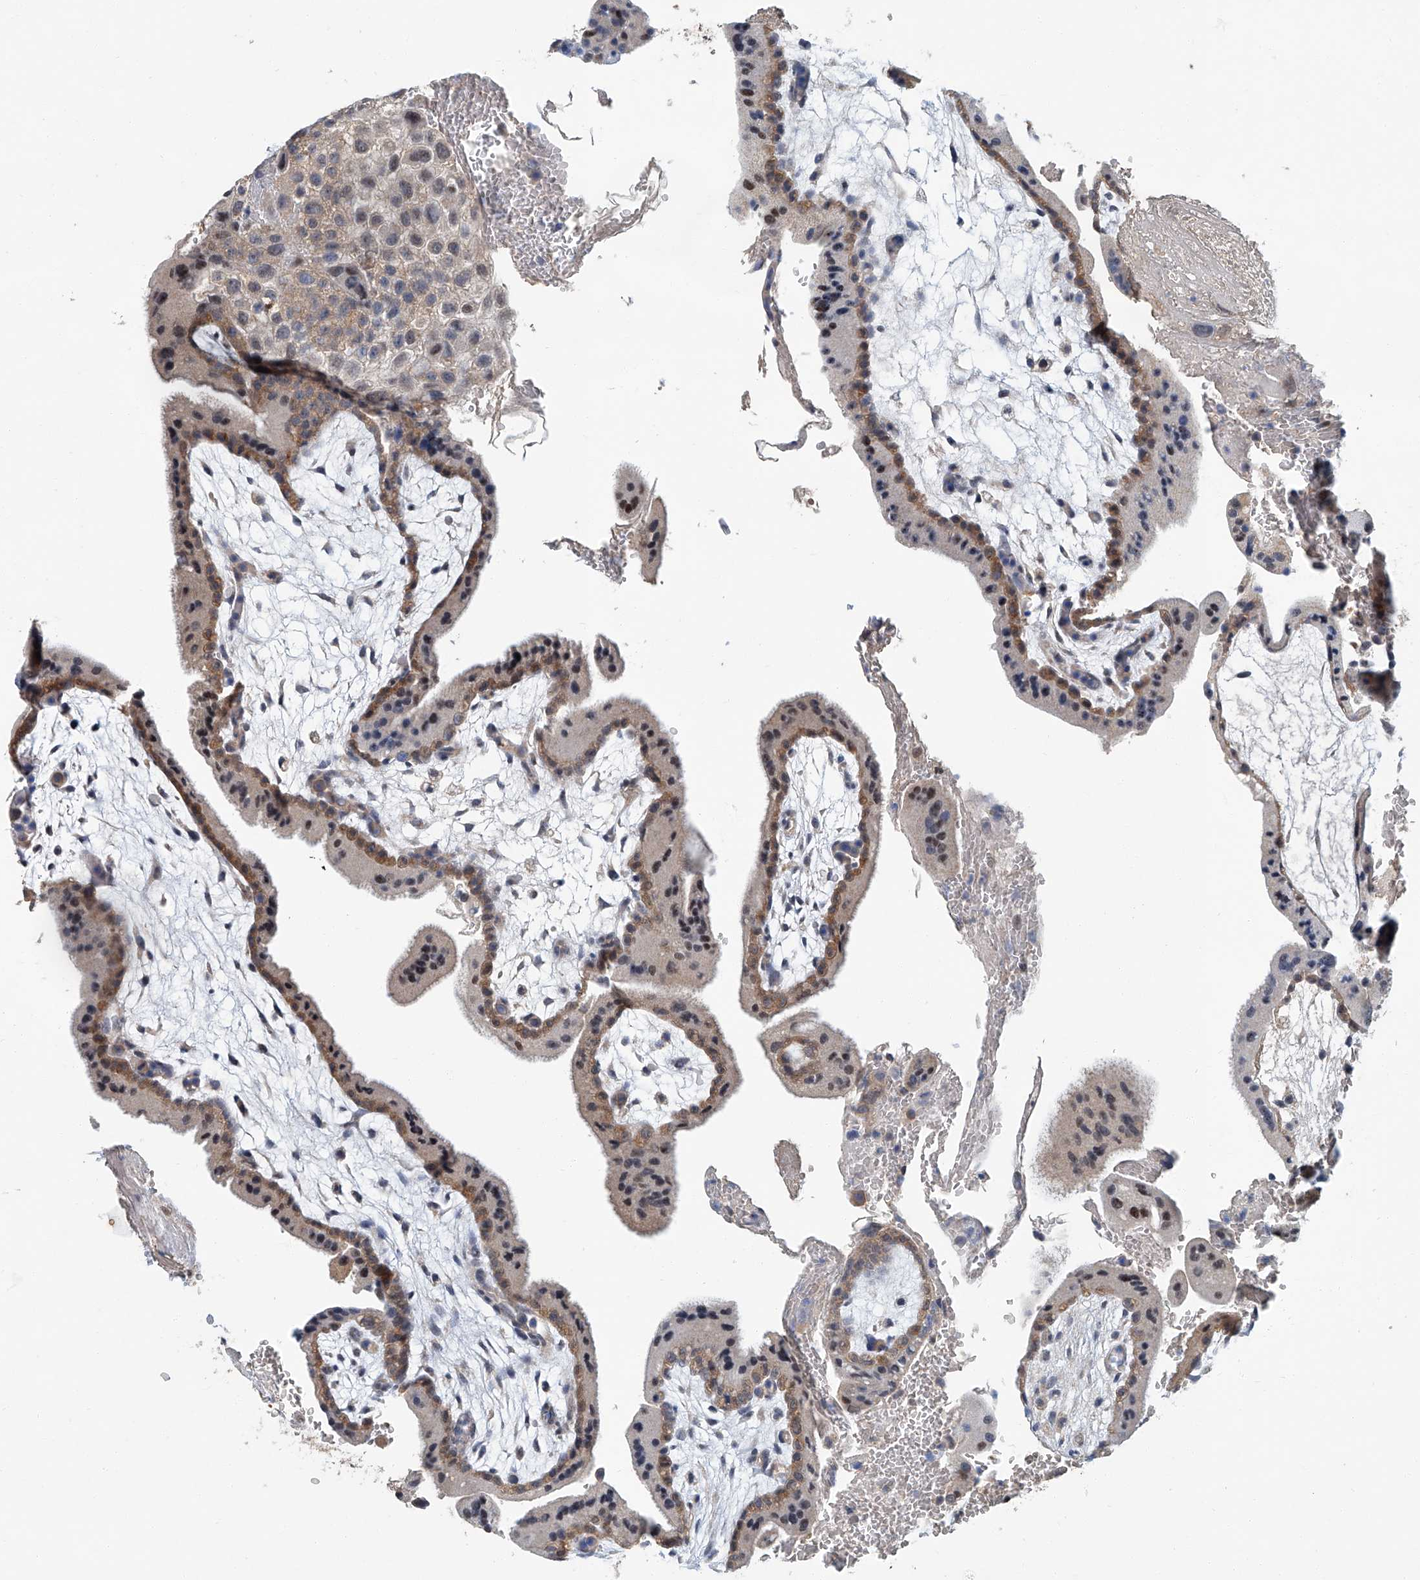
{"staining": {"intensity": "moderate", "quantity": "<25%", "location": "cytoplasmic/membranous,nuclear"}, "tissue": "placenta", "cell_type": "Trophoblastic cells", "image_type": "normal", "snomed": [{"axis": "morphology", "description": "Normal tissue, NOS"}, {"axis": "topography", "description": "Placenta"}], "caption": "Human placenta stained with a brown dye reveals moderate cytoplasmic/membranous,nuclear positive positivity in about <25% of trophoblastic cells.", "gene": "CLK1", "patient": {"sex": "female", "age": 35}}